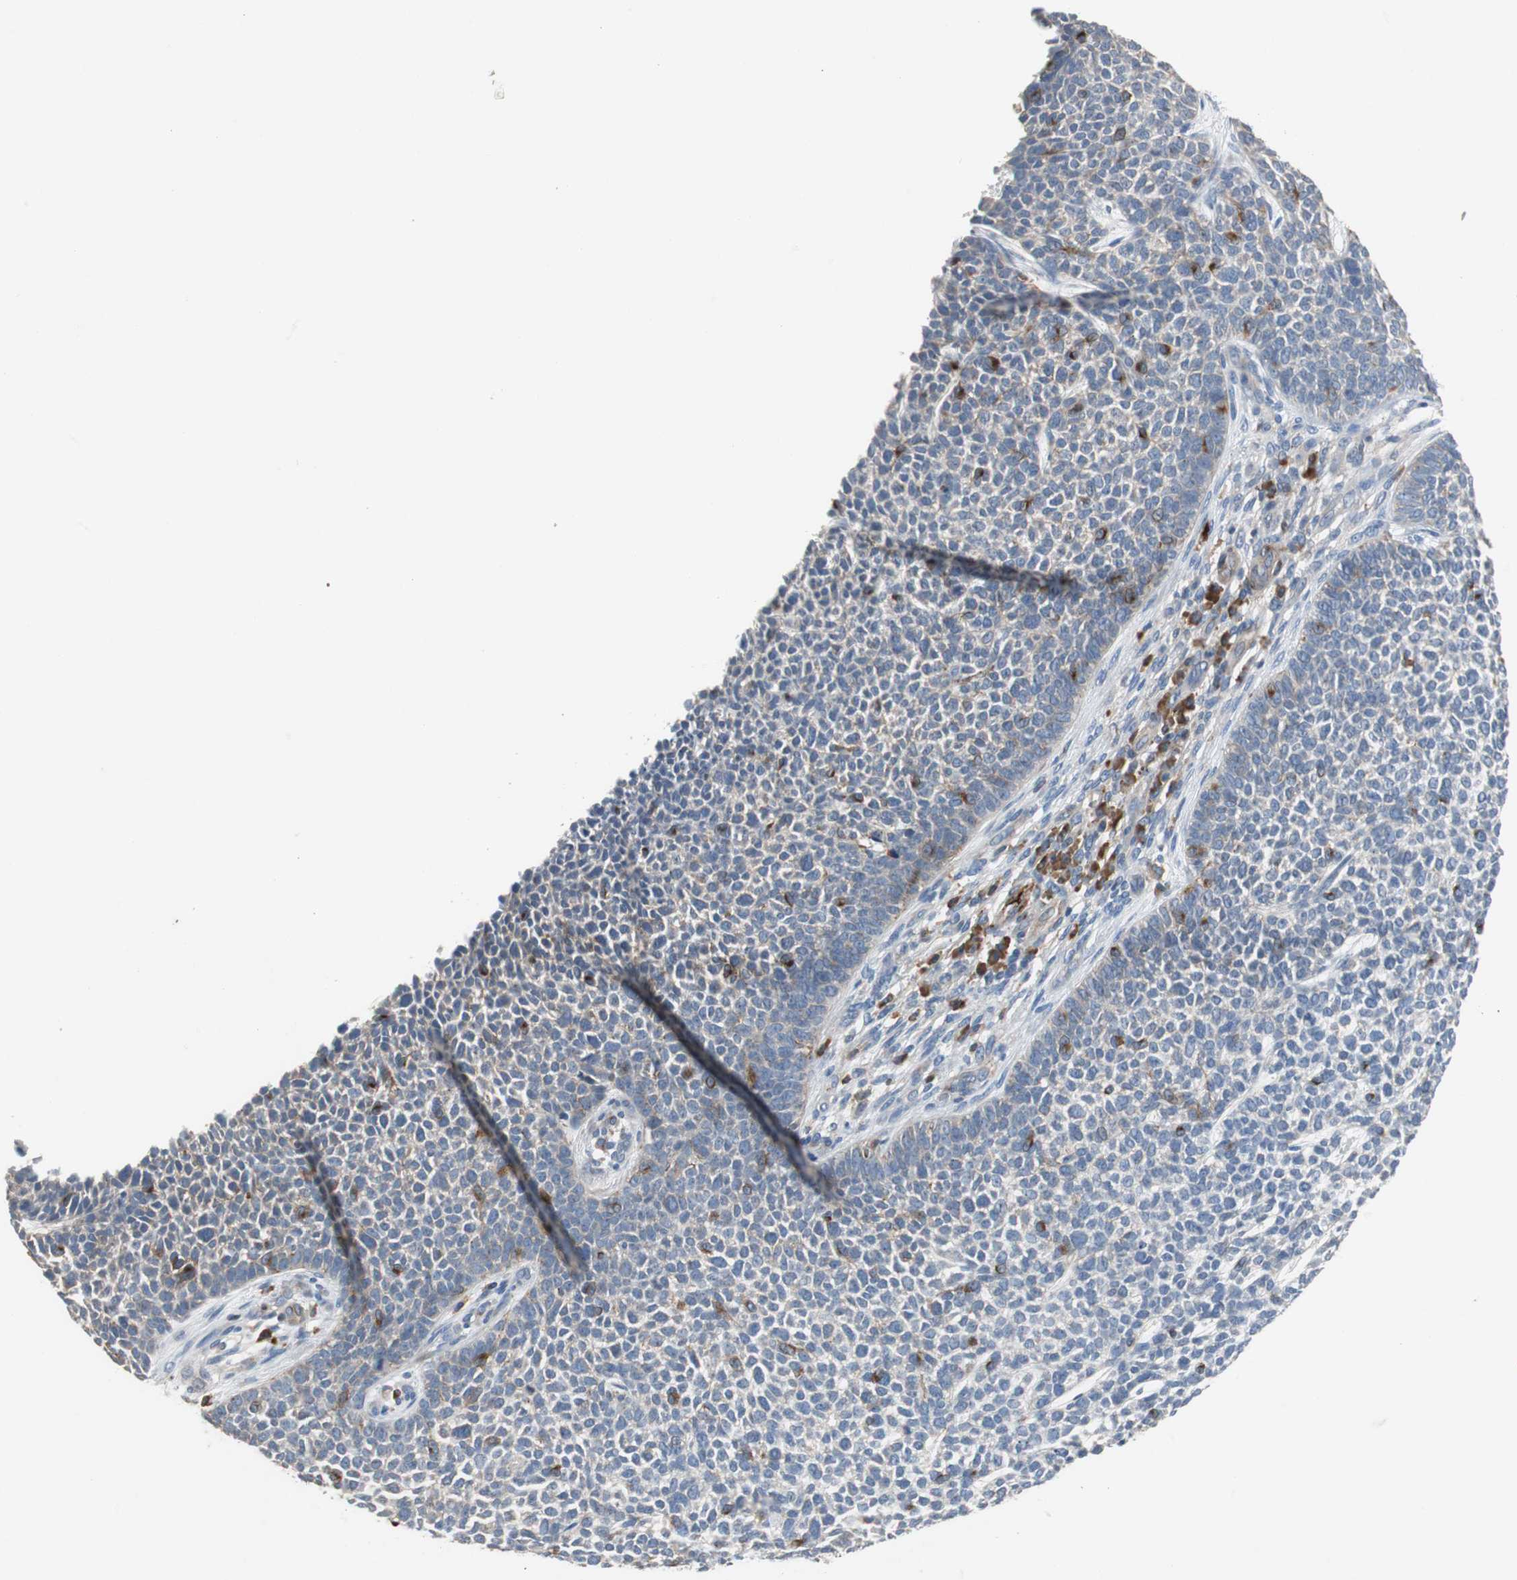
{"staining": {"intensity": "weak", "quantity": "<25%", "location": "cytoplasmic/membranous"}, "tissue": "skin cancer", "cell_type": "Tumor cells", "image_type": "cancer", "snomed": [{"axis": "morphology", "description": "Basal cell carcinoma"}, {"axis": "topography", "description": "Skin"}], "caption": "This is an immunohistochemistry (IHC) photomicrograph of skin cancer (basal cell carcinoma). There is no expression in tumor cells.", "gene": "SORT1", "patient": {"sex": "female", "age": 84}}